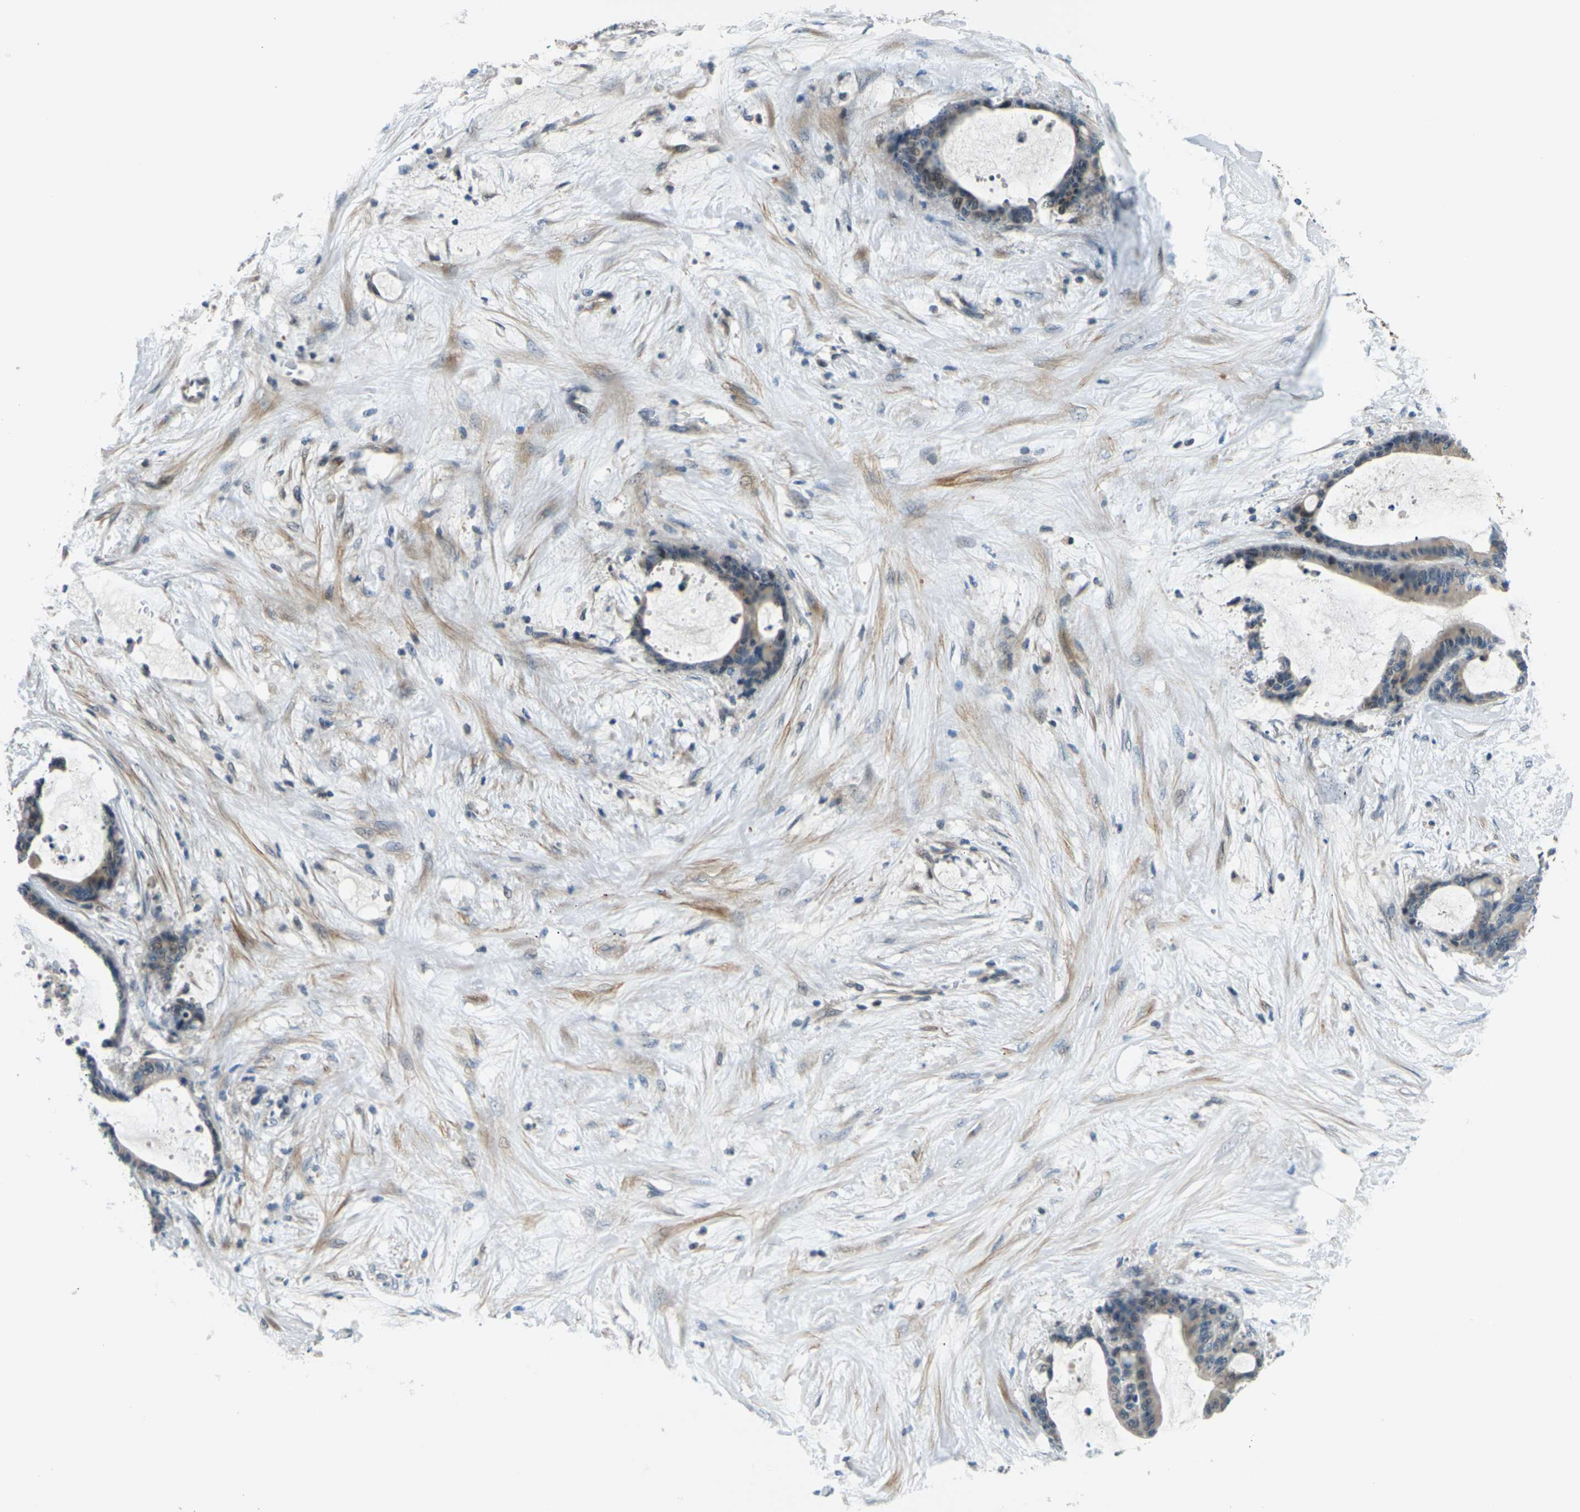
{"staining": {"intensity": "weak", "quantity": "<25%", "location": "cytoplasmic/membranous"}, "tissue": "liver cancer", "cell_type": "Tumor cells", "image_type": "cancer", "snomed": [{"axis": "morphology", "description": "Cholangiocarcinoma"}, {"axis": "topography", "description": "Liver"}], "caption": "This image is of liver cholangiocarcinoma stained with immunohistochemistry (IHC) to label a protein in brown with the nuclei are counter-stained blue. There is no positivity in tumor cells. Nuclei are stained in blue.", "gene": "SLC13A3", "patient": {"sex": "female", "age": 73}}